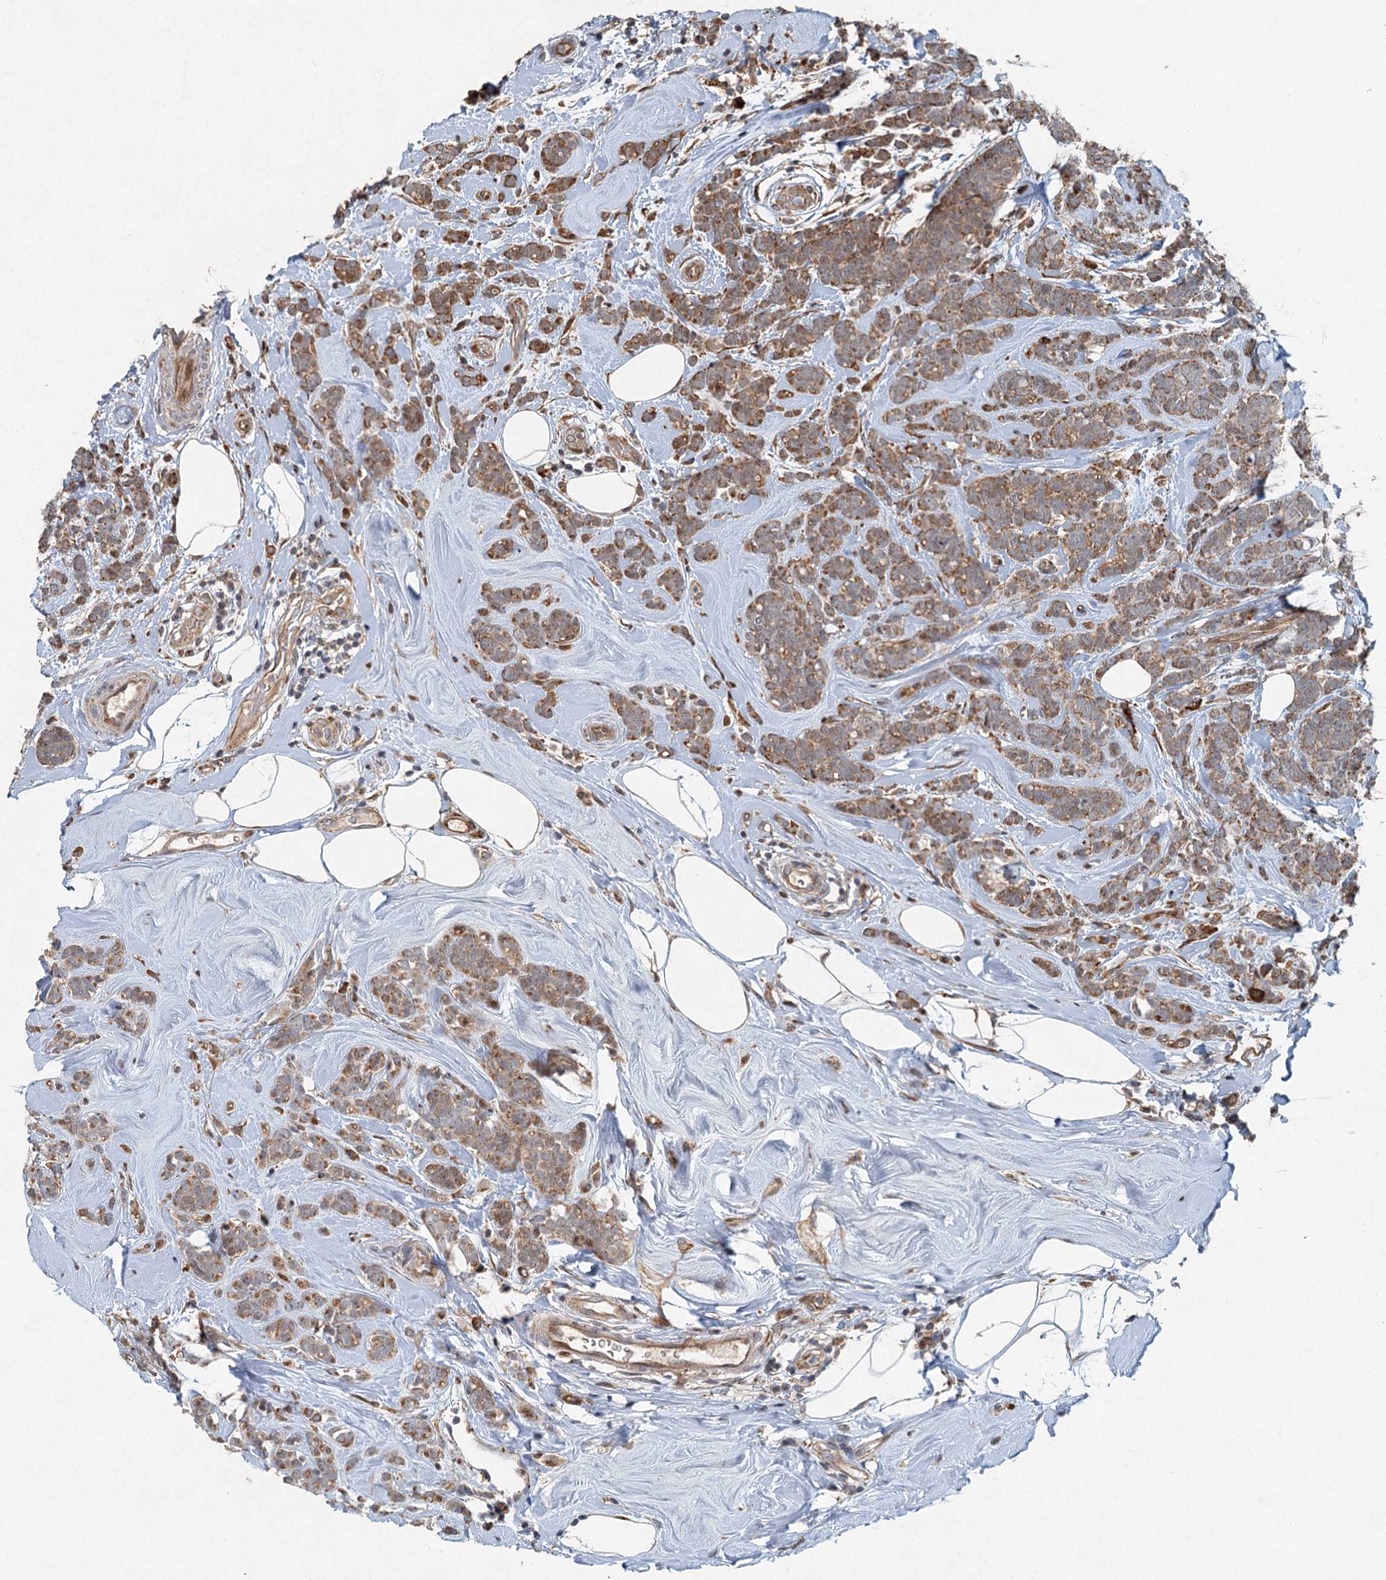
{"staining": {"intensity": "moderate", "quantity": ">75%", "location": "cytoplasmic/membranous"}, "tissue": "breast cancer", "cell_type": "Tumor cells", "image_type": "cancer", "snomed": [{"axis": "morphology", "description": "Lobular carcinoma"}, {"axis": "topography", "description": "Breast"}], "caption": "There is medium levels of moderate cytoplasmic/membranous expression in tumor cells of breast cancer, as demonstrated by immunohistochemical staining (brown color).", "gene": "SRPX2", "patient": {"sex": "female", "age": 58}}